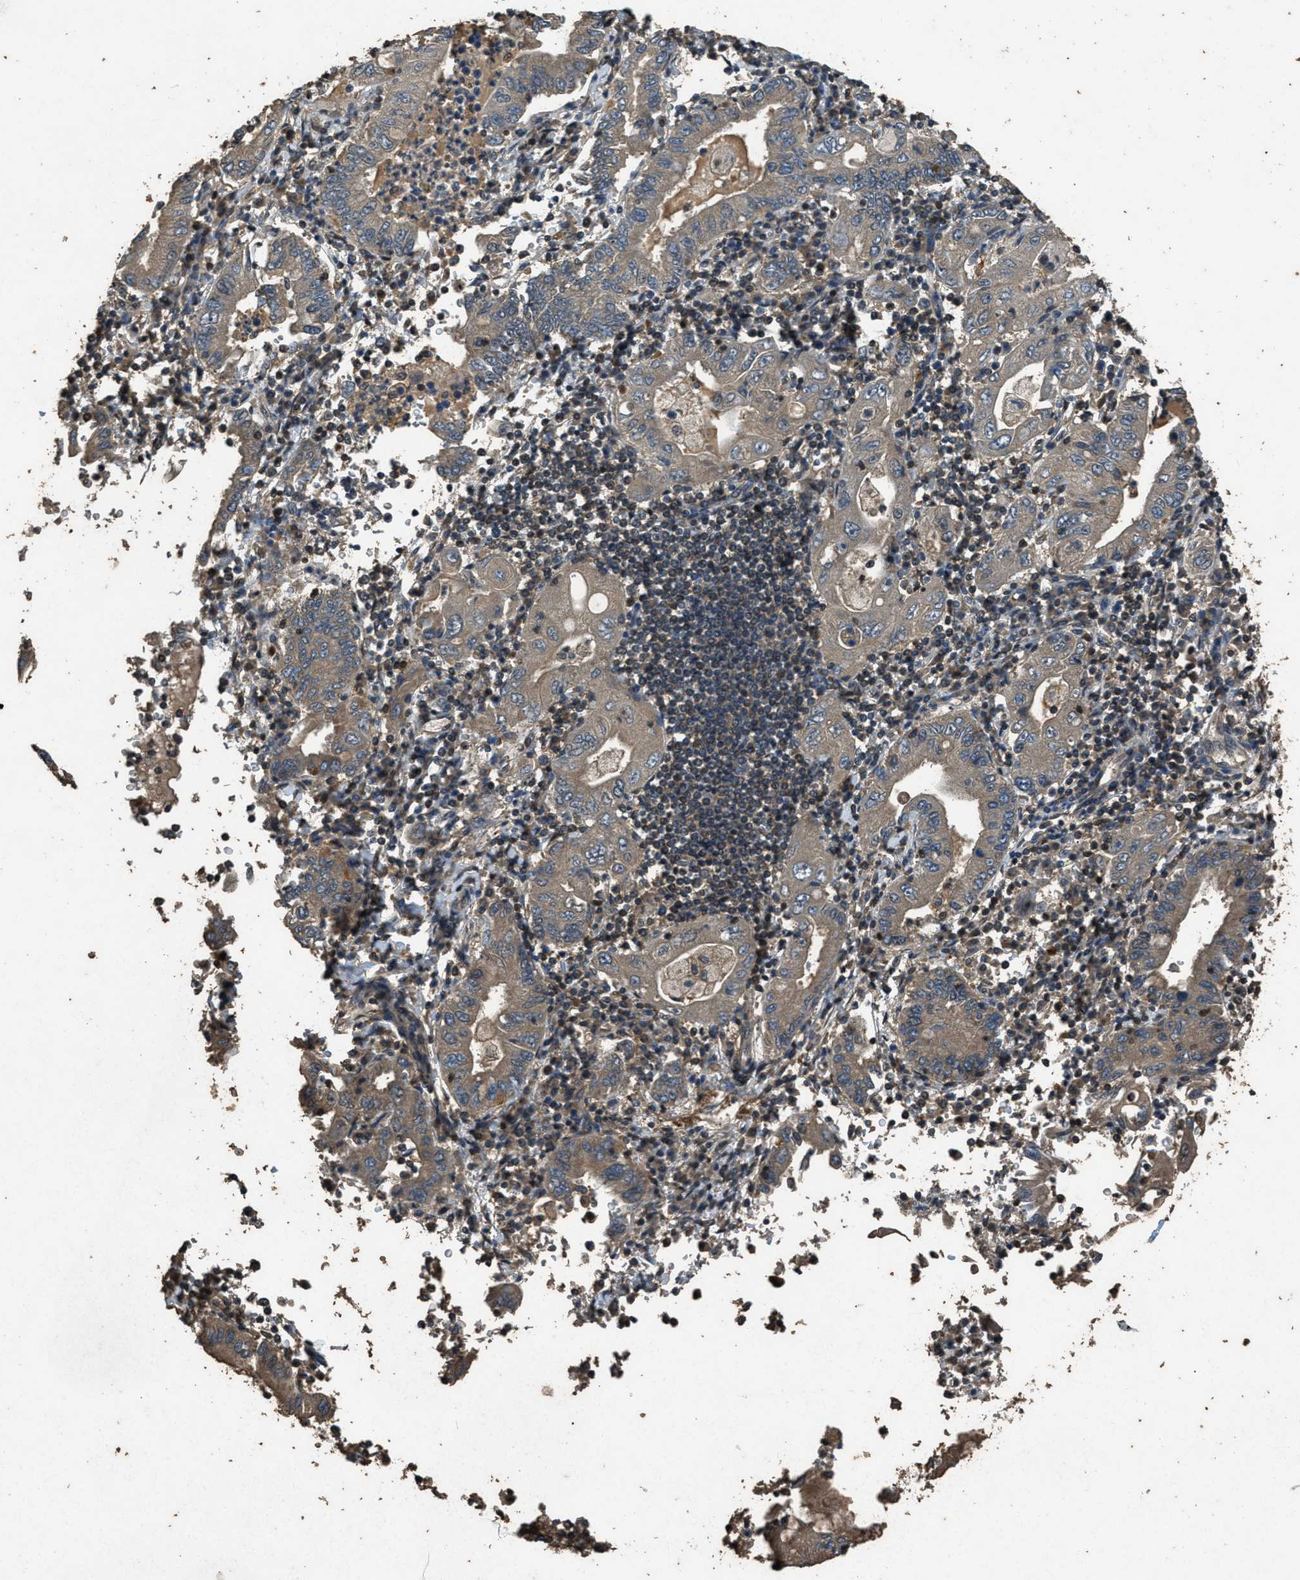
{"staining": {"intensity": "weak", "quantity": ">75%", "location": "cytoplasmic/membranous"}, "tissue": "stomach cancer", "cell_type": "Tumor cells", "image_type": "cancer", "snomed": [{"axis": "morphology", "description": "Normal tissue, NOS"}, {"axis": "morphology", "description": "Adenocarcinoma, NOS"}, {"axis": "topography", "description": "Esophagus"}, {"axis": "topography", "description": "Stomach, upper"}, {"axis": "topography", "description": "Peripheral nerve tissue"}], "caption": "Protein expression analysis of human adenocarcinoma (stomach) reveals weak cytoplasmic/membranous expression in approximately >75% of tumor cells.", "gene": "DUSP6", "patient": {"sex": "male", "age": 62}}